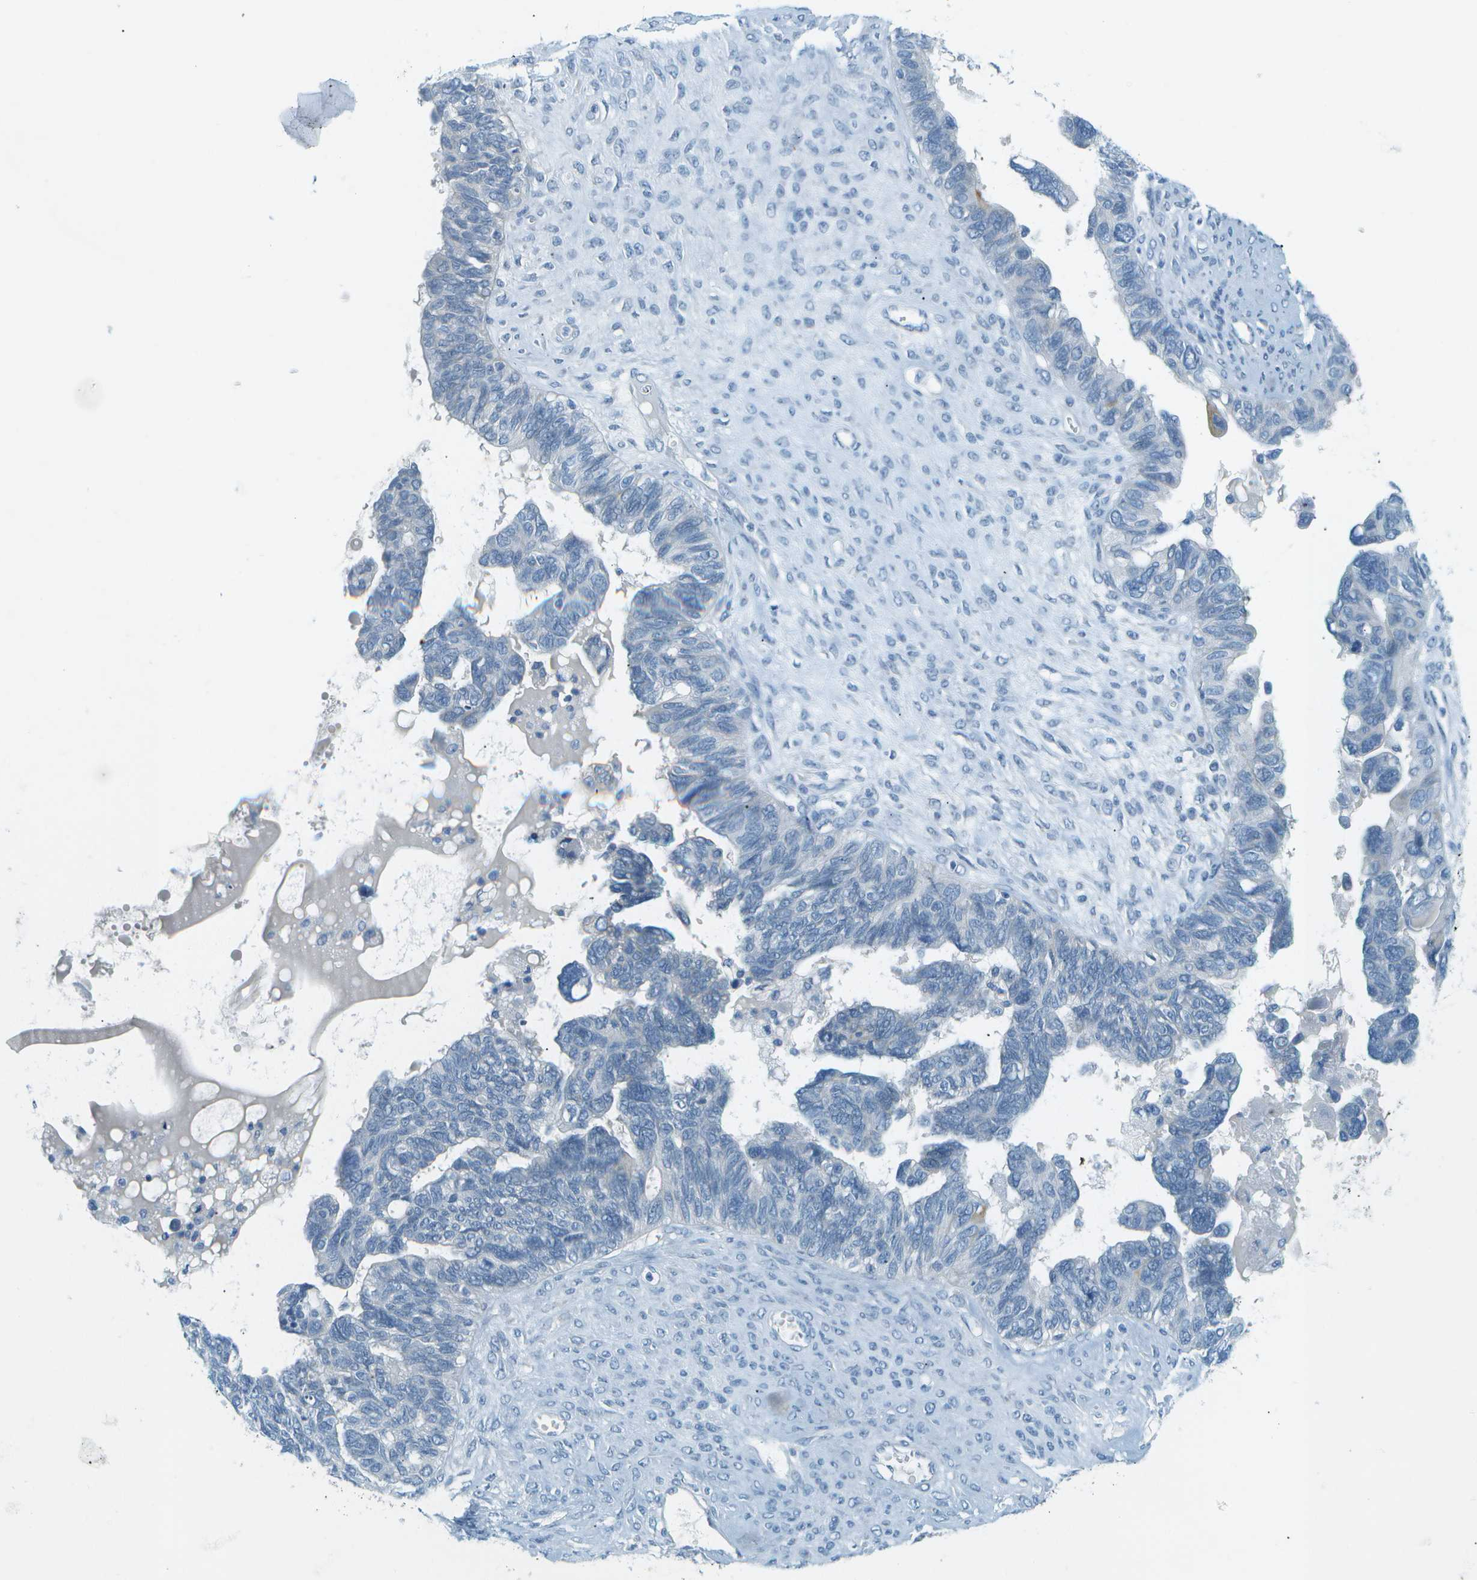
{"staining": {"intensity": "negative", "quantity": "none", "location": "none"}, "tissue": "ovarian cancer", "cell_type": "Tumor cells", "image_type": "cancer", "snomed": [{"axis": "morphology", "description": "Cystadenocarcinoma, serous, NOS"}, {"axis": "topography", "description": "Ovary"}], "caption": "Immunohistochemistry (IHC) of serous cystadenocarcinoma (ovarian) displays no positivity in tumor cells.", "gene": "SMYD5", "patient": {"sex": "female", "age": 79}}